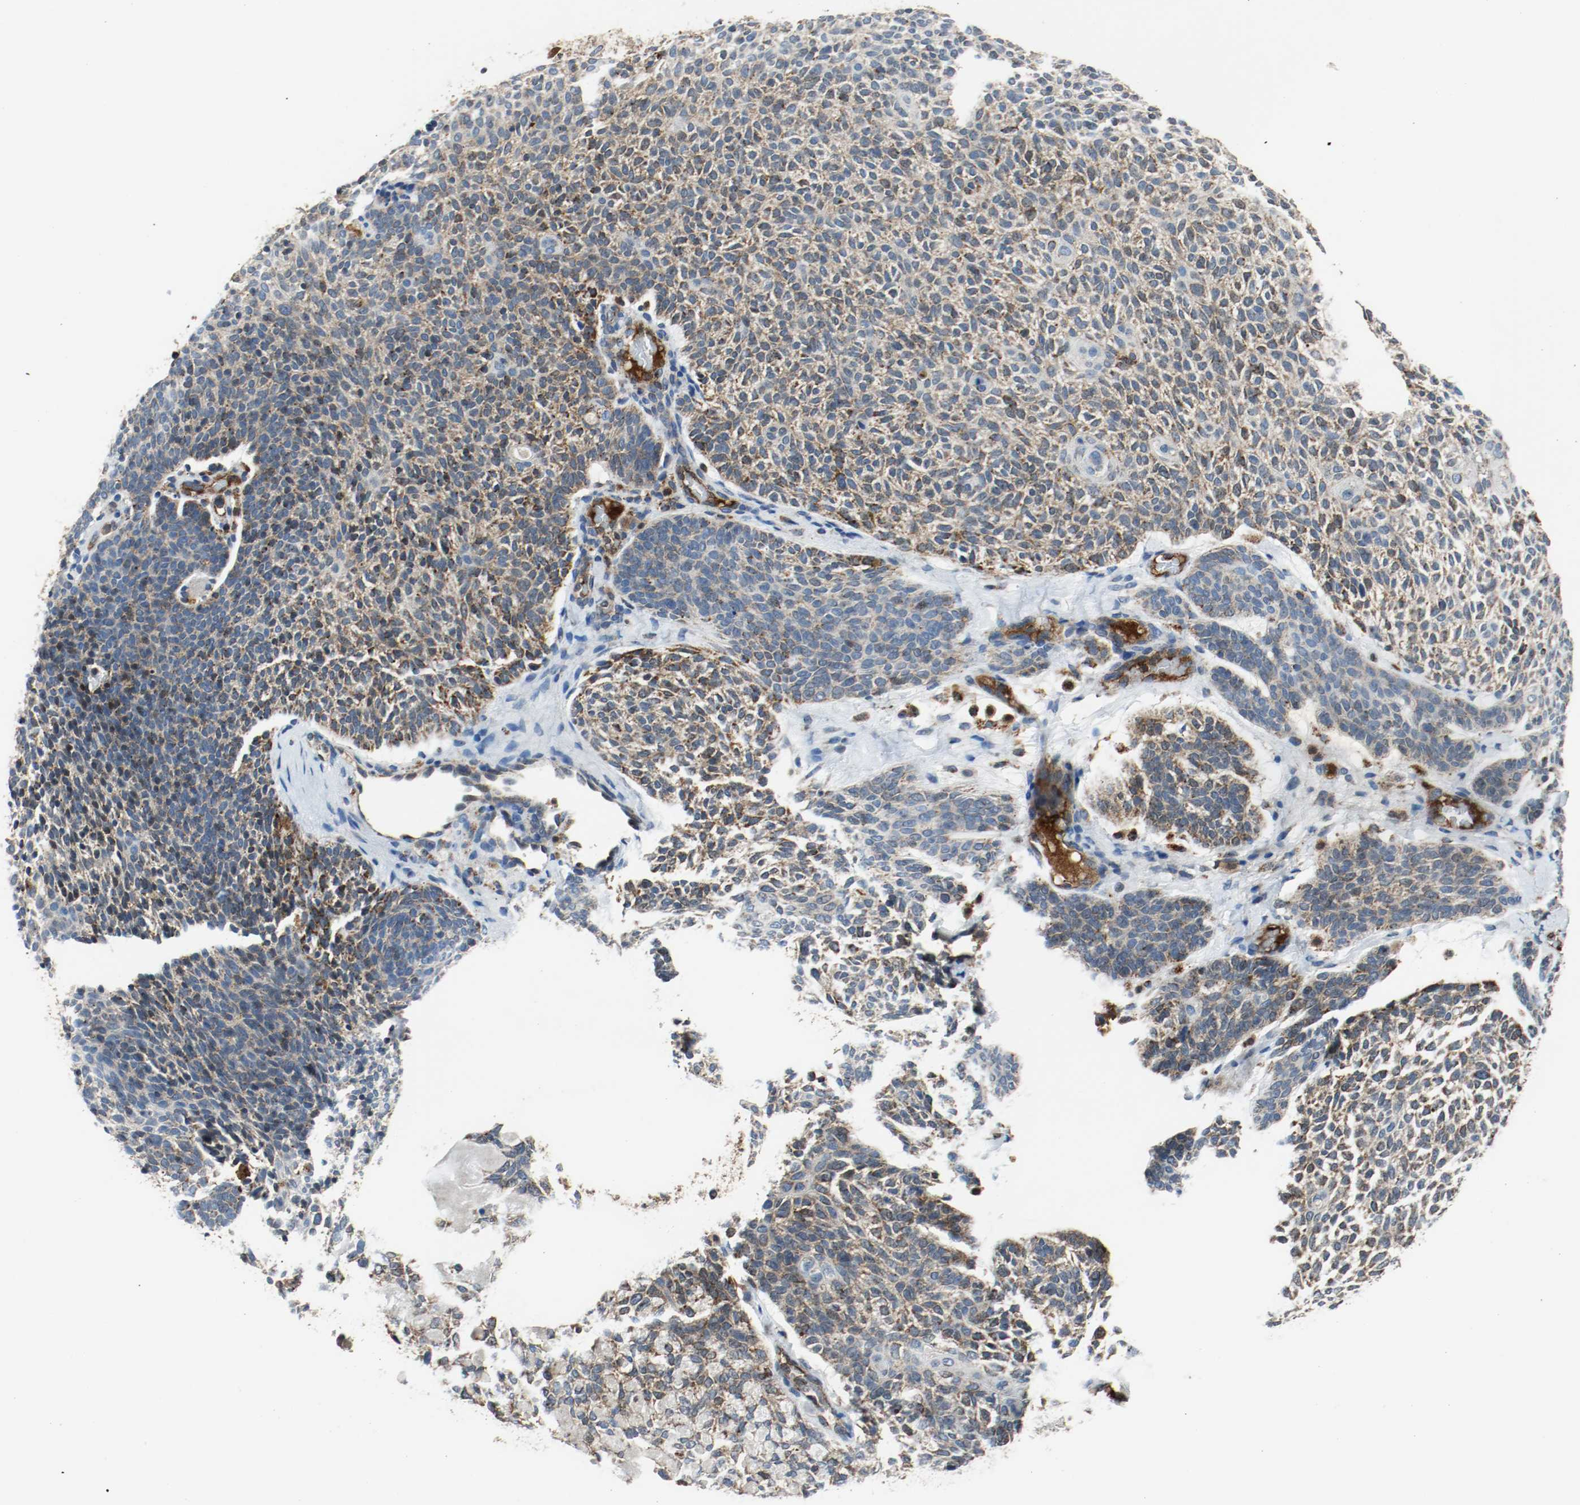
{"staining": {"intensity": "moderate", "quantity": ">75%", "location": "cytoplasmic/membranous"}, "tissue": "skin cancer", "cell_type": "Tumor cells", "image_type": "cancer", "snomed": [{"axis": "morphology", "description": "Normal tissue, NOS"}, {"axis": "morphology", "description": "Basal cell carcinoma"}, {"axis": "topography", "description": "Skin"}], "caption": "DAB immunohistochemical staining of basal cell carcinoma (skin) reveals moderate cytoplasmic/membranous protein positivity in about >75% of tumor cells. The staining was performed using DAB to visualize the protein expression in brown, while the nuclei were stained in blue with hematoxylin (Magnification: 20x).", "gene": "TXNRD1", "patient": {"sex": "female", "age": 70}}